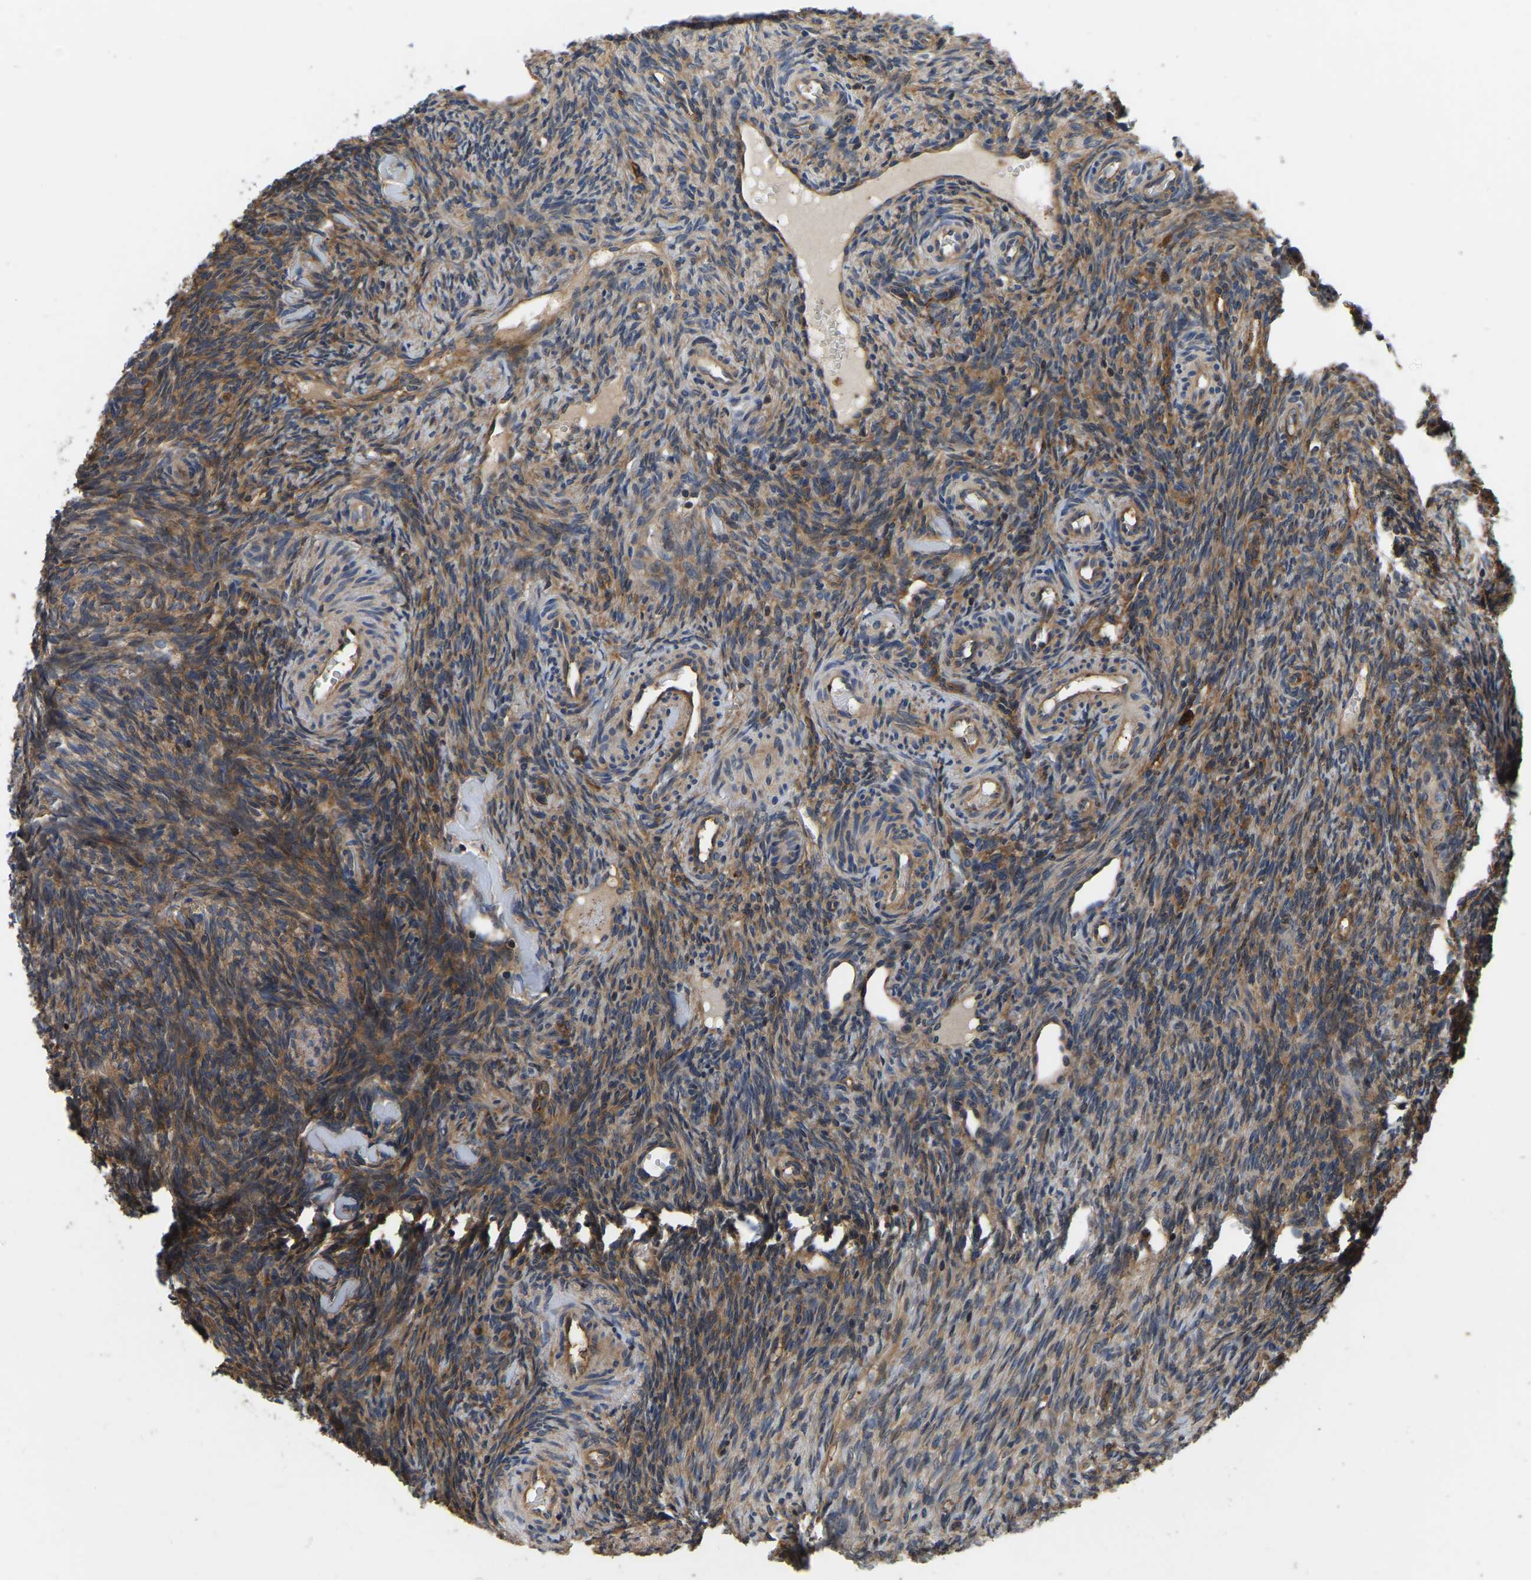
{"staining": {"intensity": "moderate", "quantity": ">75%", "location": "cytoplasmic/membranous"}, "tissue": "ovary", "cell_type": "Follicle cells", "image_type": "normal", "snomed": [{"axis": "morphology", "description": "Normal tissue, NOS"}, {"axis": "topography", "description": "Ovary"}], "caption": "Immunohistochemical staining of unremarkable ovary demonstrates medium levels of moderate cytoplasmic/membranous expression in about >75% of follicle cells.", "gene": "GARS1", "patient": {"sex": "female", "age": 41}}